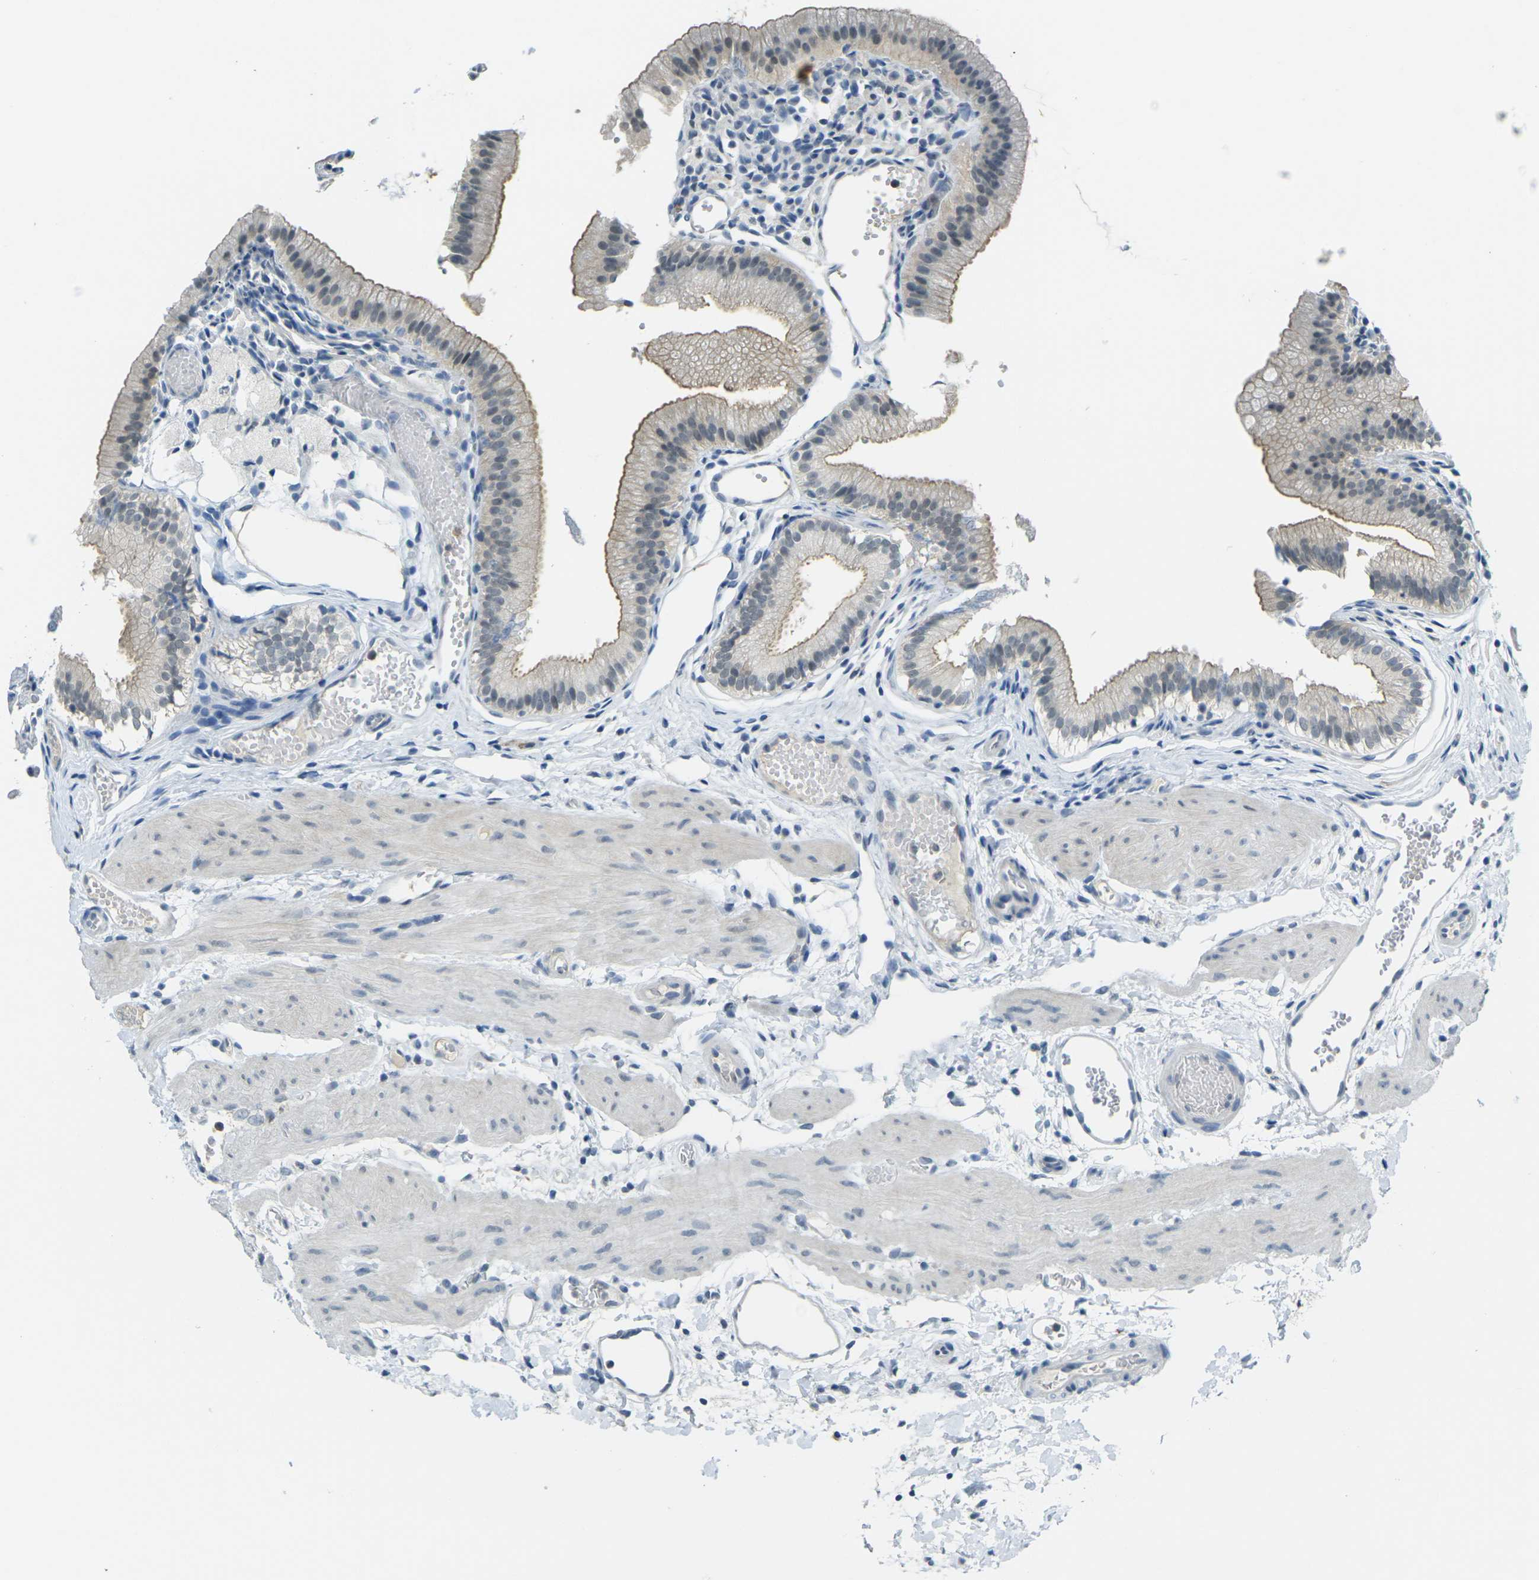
{"staining": {"intensity": "moderate", "quantity": ">75%", "location": "cytoplasmic/membranous"}, "tissue": "gallbladder", "cell_type": "Glandular cells", "image_type": "normal", "snomed": [{"axis": "morphology", "description": "Normal tissue, NOS"}, {"axis": "topography", "description": "Gallbladder"}], "caption": "This is a photomicrograph of immunohistochemistry (IHC) staining of benign gallbladder, which shows moderate expression in the cytoplasmic/membranous of glandular cells.", "gene": "SPTBN2", "patient": {"sex": "female", "age": 26}}